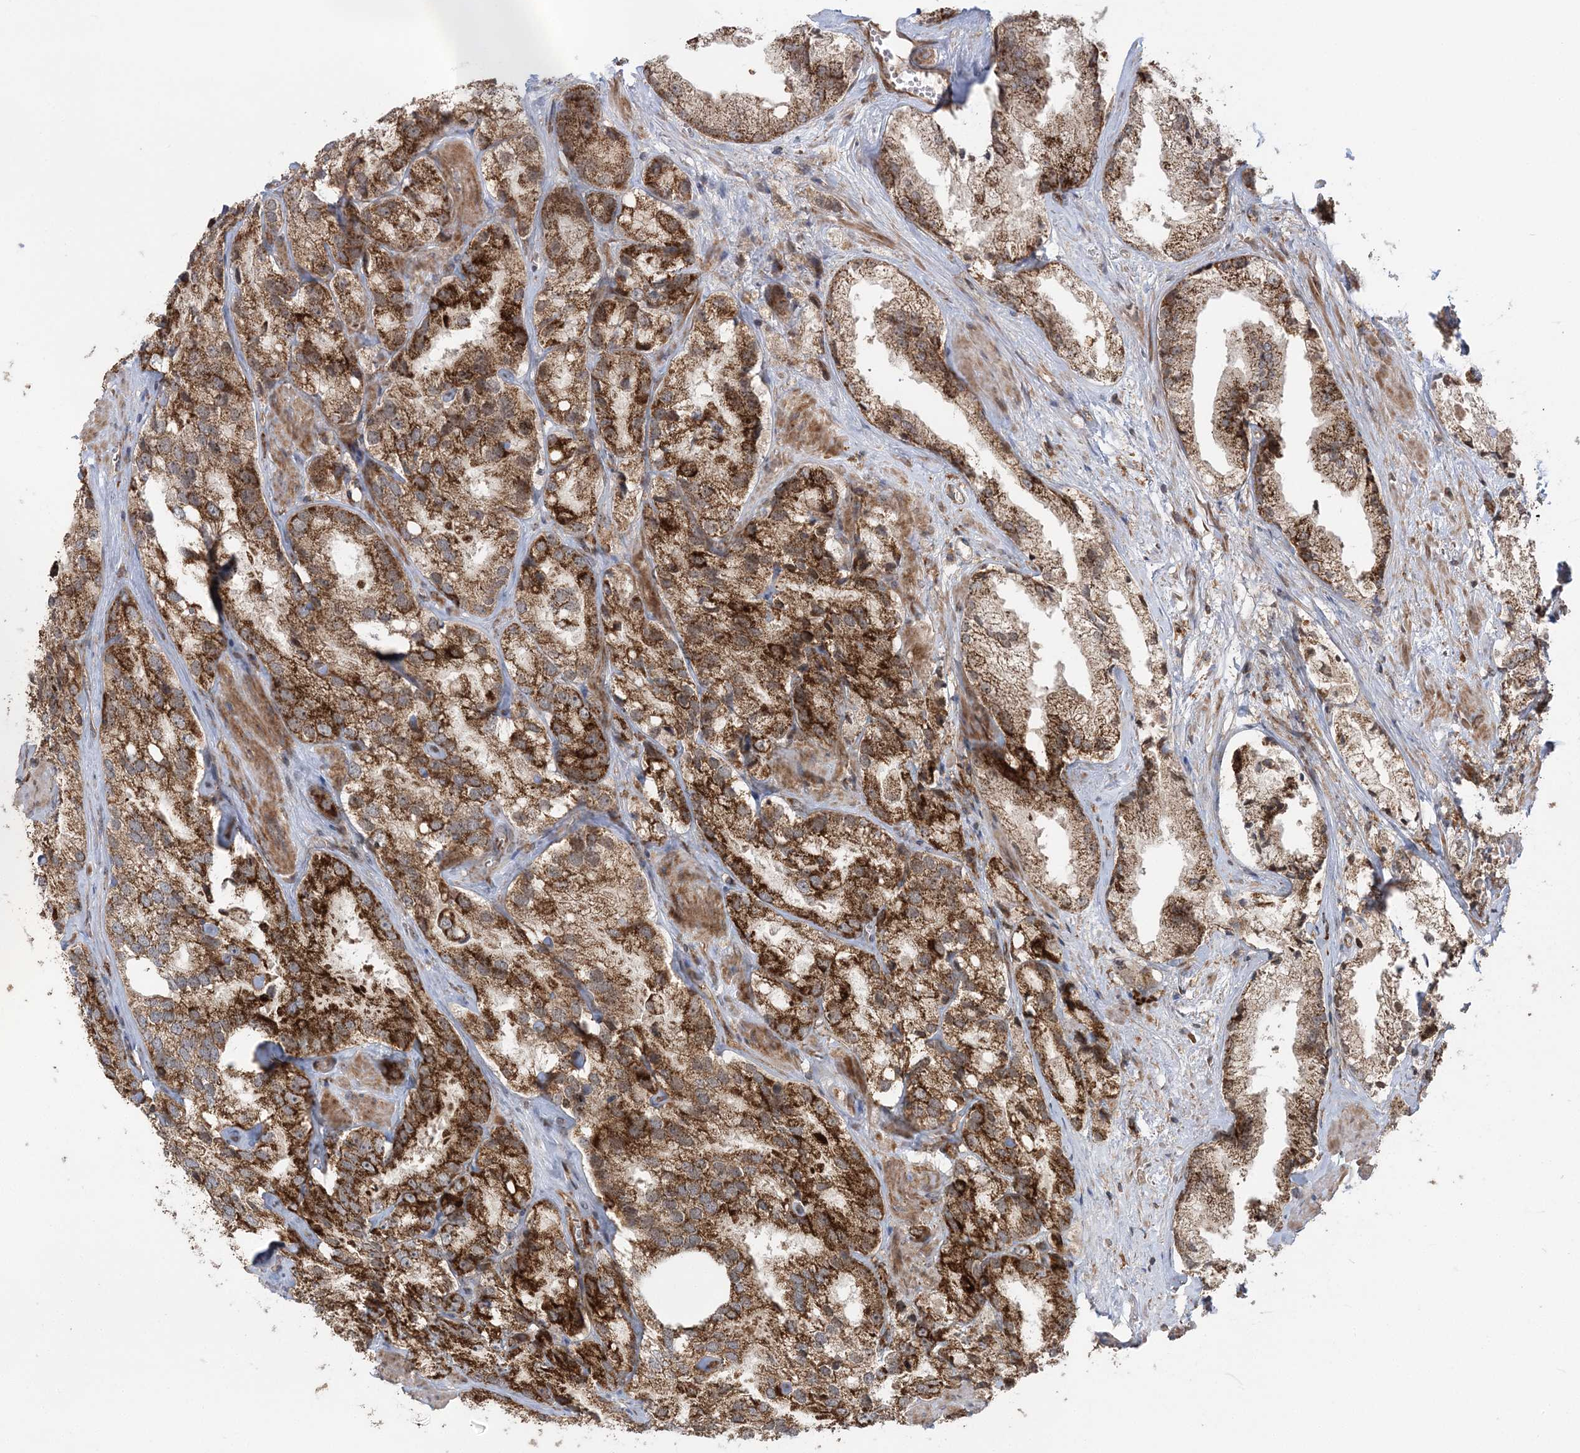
{"staining": {"intensity": "strong", "quantity": ">75%", "location": "cytoplasmic/membranous"}, "tissue": "prostate cancer", "cell_type": "Tumor cells", "image_type": "cancer", "snomed": [{"axis": "morphology", "description": "Adenocarcinoma, High grade"}, {"axis": "topography", "description": "Prostate"}], "caption": "Prostate cancer was stained to show a protein in brown. There is high levels of strong cytoplasmic/membranous positivity in about >75% of tumor cells.", "gene": "LRPPRC", "patient": {"sex": "male", "age": 66}}